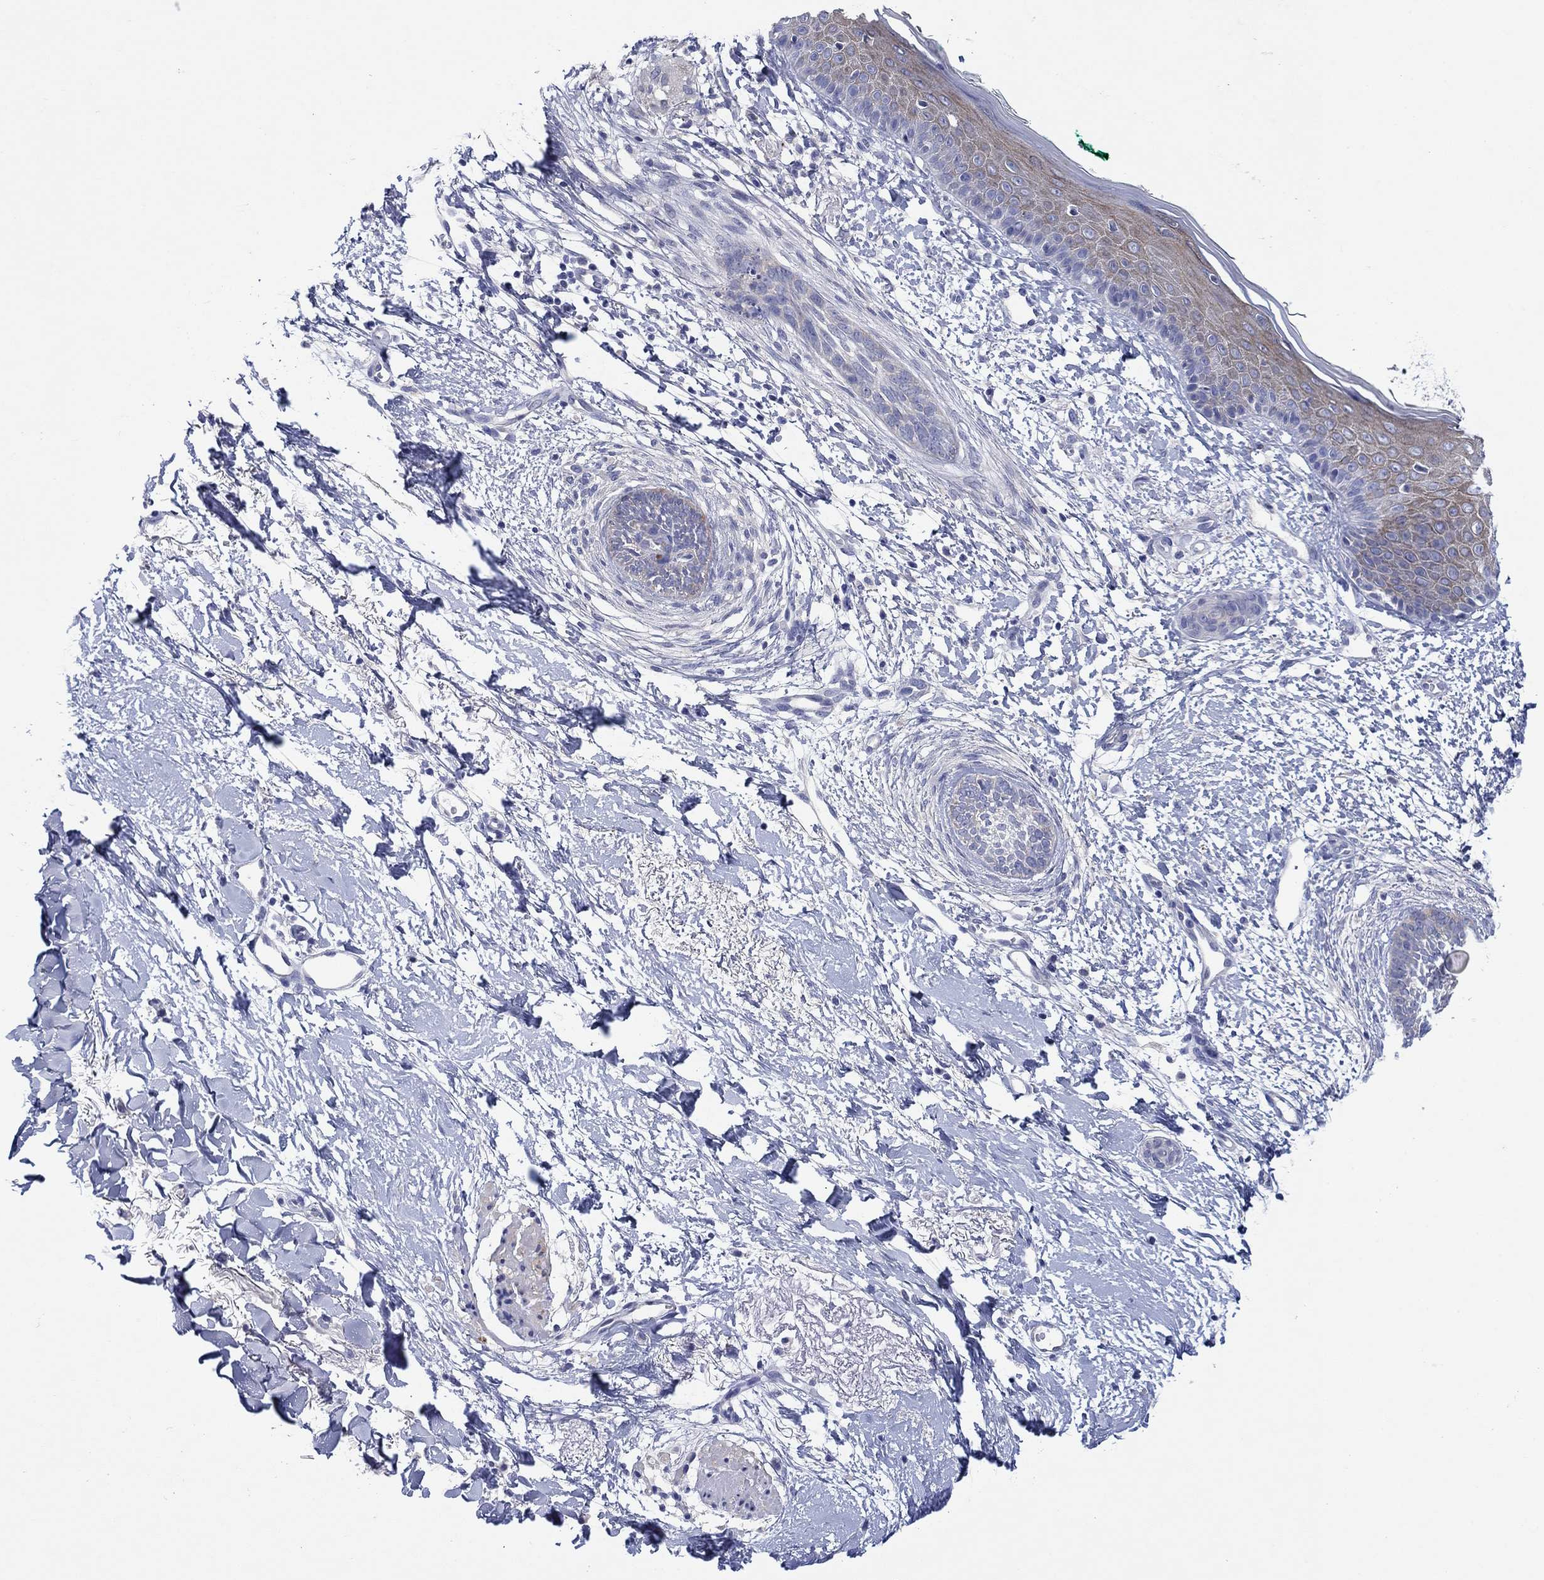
{"staining": {"intensity": "weak", "quantity": "<25%", "location": "cytoplasmic/membranous"}, "tissue": "skin cancer", "cell_type": "Tumor cells", "image_type": "cancer", "snomed": [{"axis": "morphology", "description": "Normal tissue, NOS"}, {"axis": "morphology", "description": "Basal cell carcinoma"}, {"axis": "topography", "description": "Skin"}], "caption": "Protein analysis of skin cancer displays no significant positivity in tumor cells. The staining was performed using DAB (3,3'-diaminobenzidine) to visualize the protein expression in brown, while the nuclei were stained in blue with hematoxylin (Magnification: 20x).", "gene": "HDC", "patient": {"sex": "male", "age": 84}}